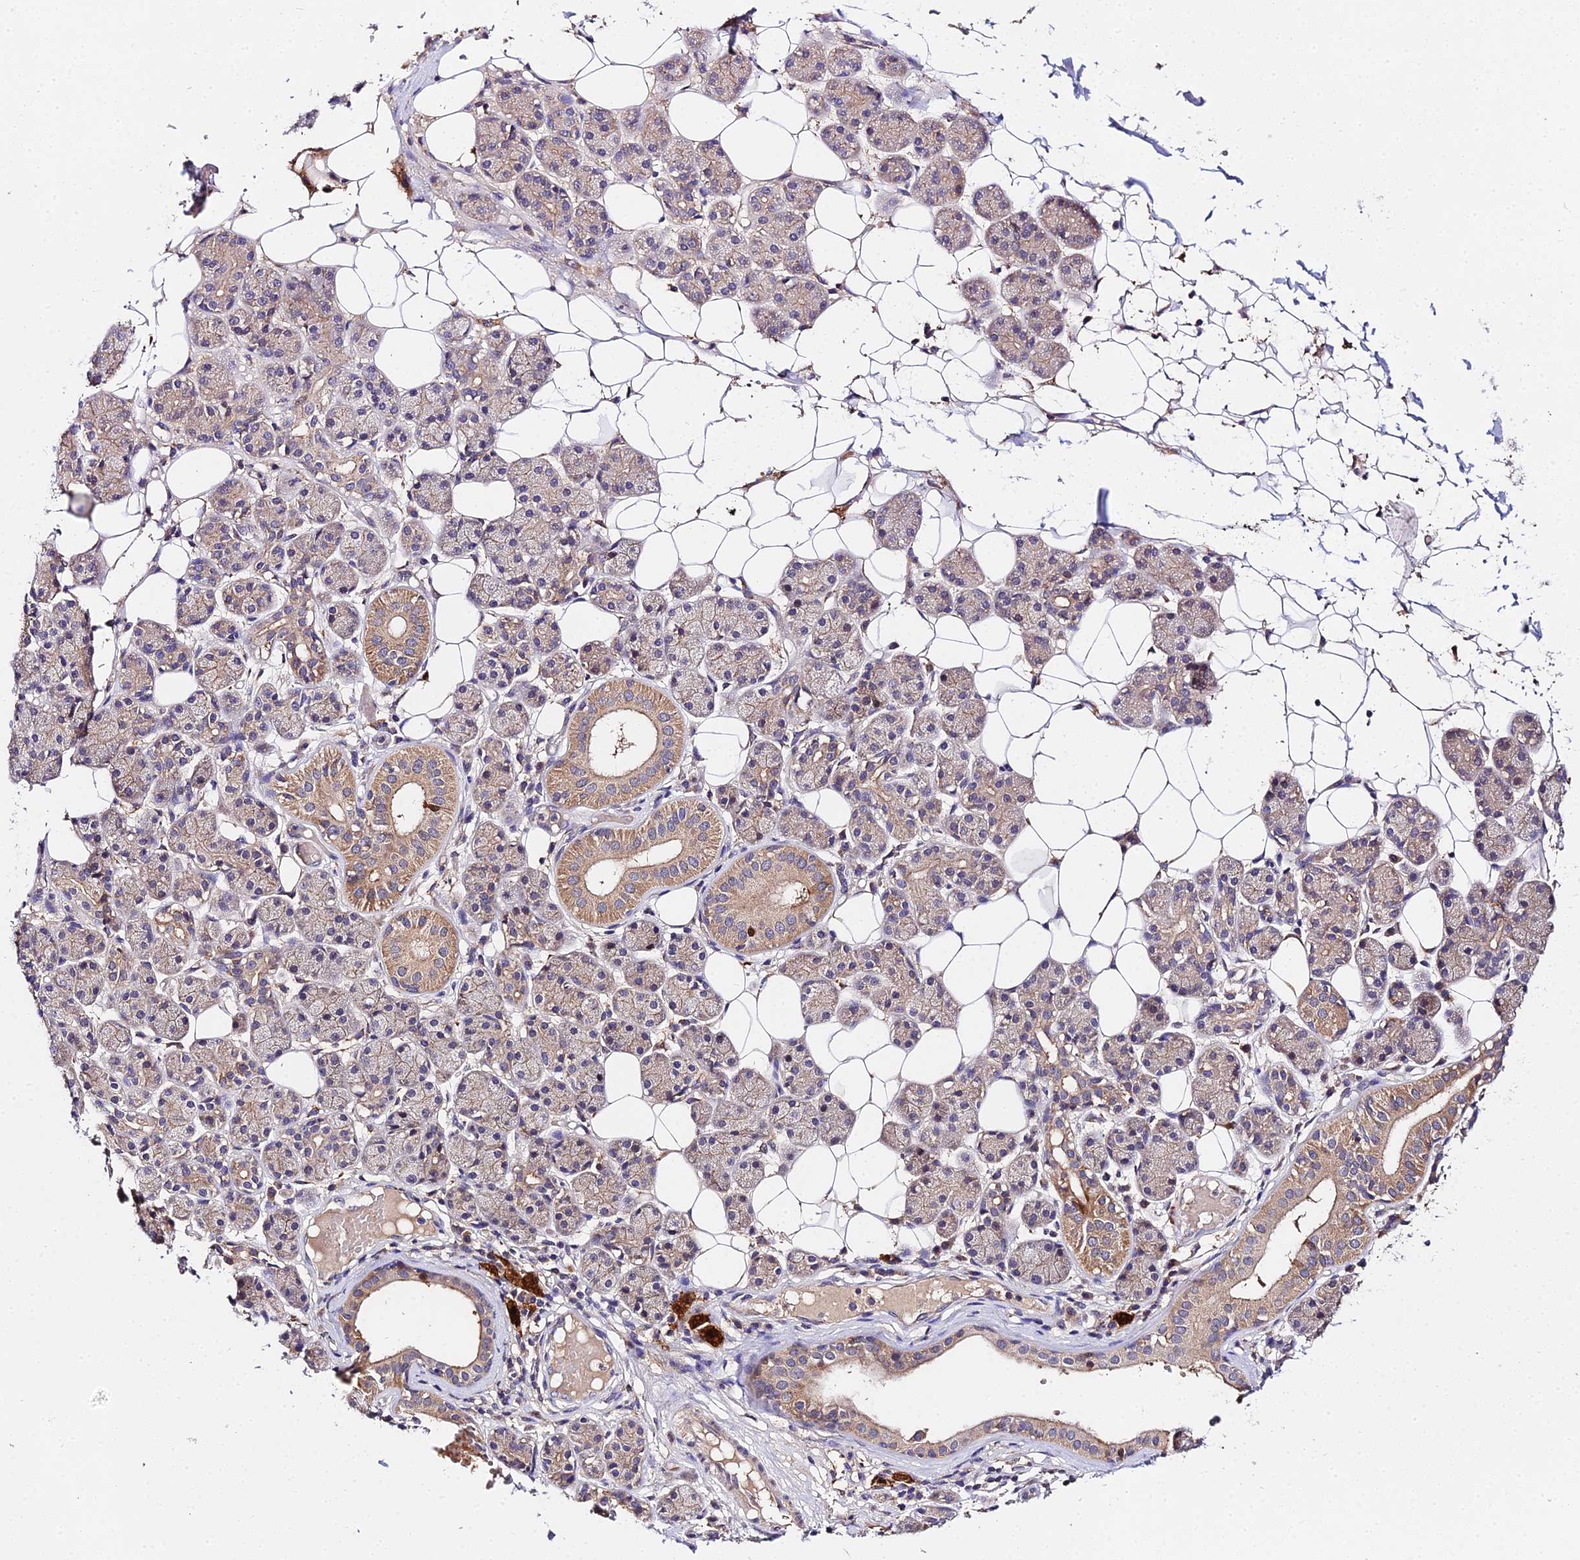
{"staining": {"intensity": "moderate", "quantity": "25%-75%", "location": "cytoplasmic/membranous"}, "tissue": "salivary gland", "cell_type": "Glandular cells", "image_type": "normal", "snomed": [{"axis": "morphology", "description": "Normal tissue, NOS"}, {"axis": "topography", "description": "Salivary gland"}], "caption": "About 25%-75% of glandular cells in benign salivary gland reveal moderate cytoplasmic/membranous protein positivity as visualized by brown immunohistochemical staining.", "gene": "ZBED8", "patient": {"sex": "female", "age": 33}}